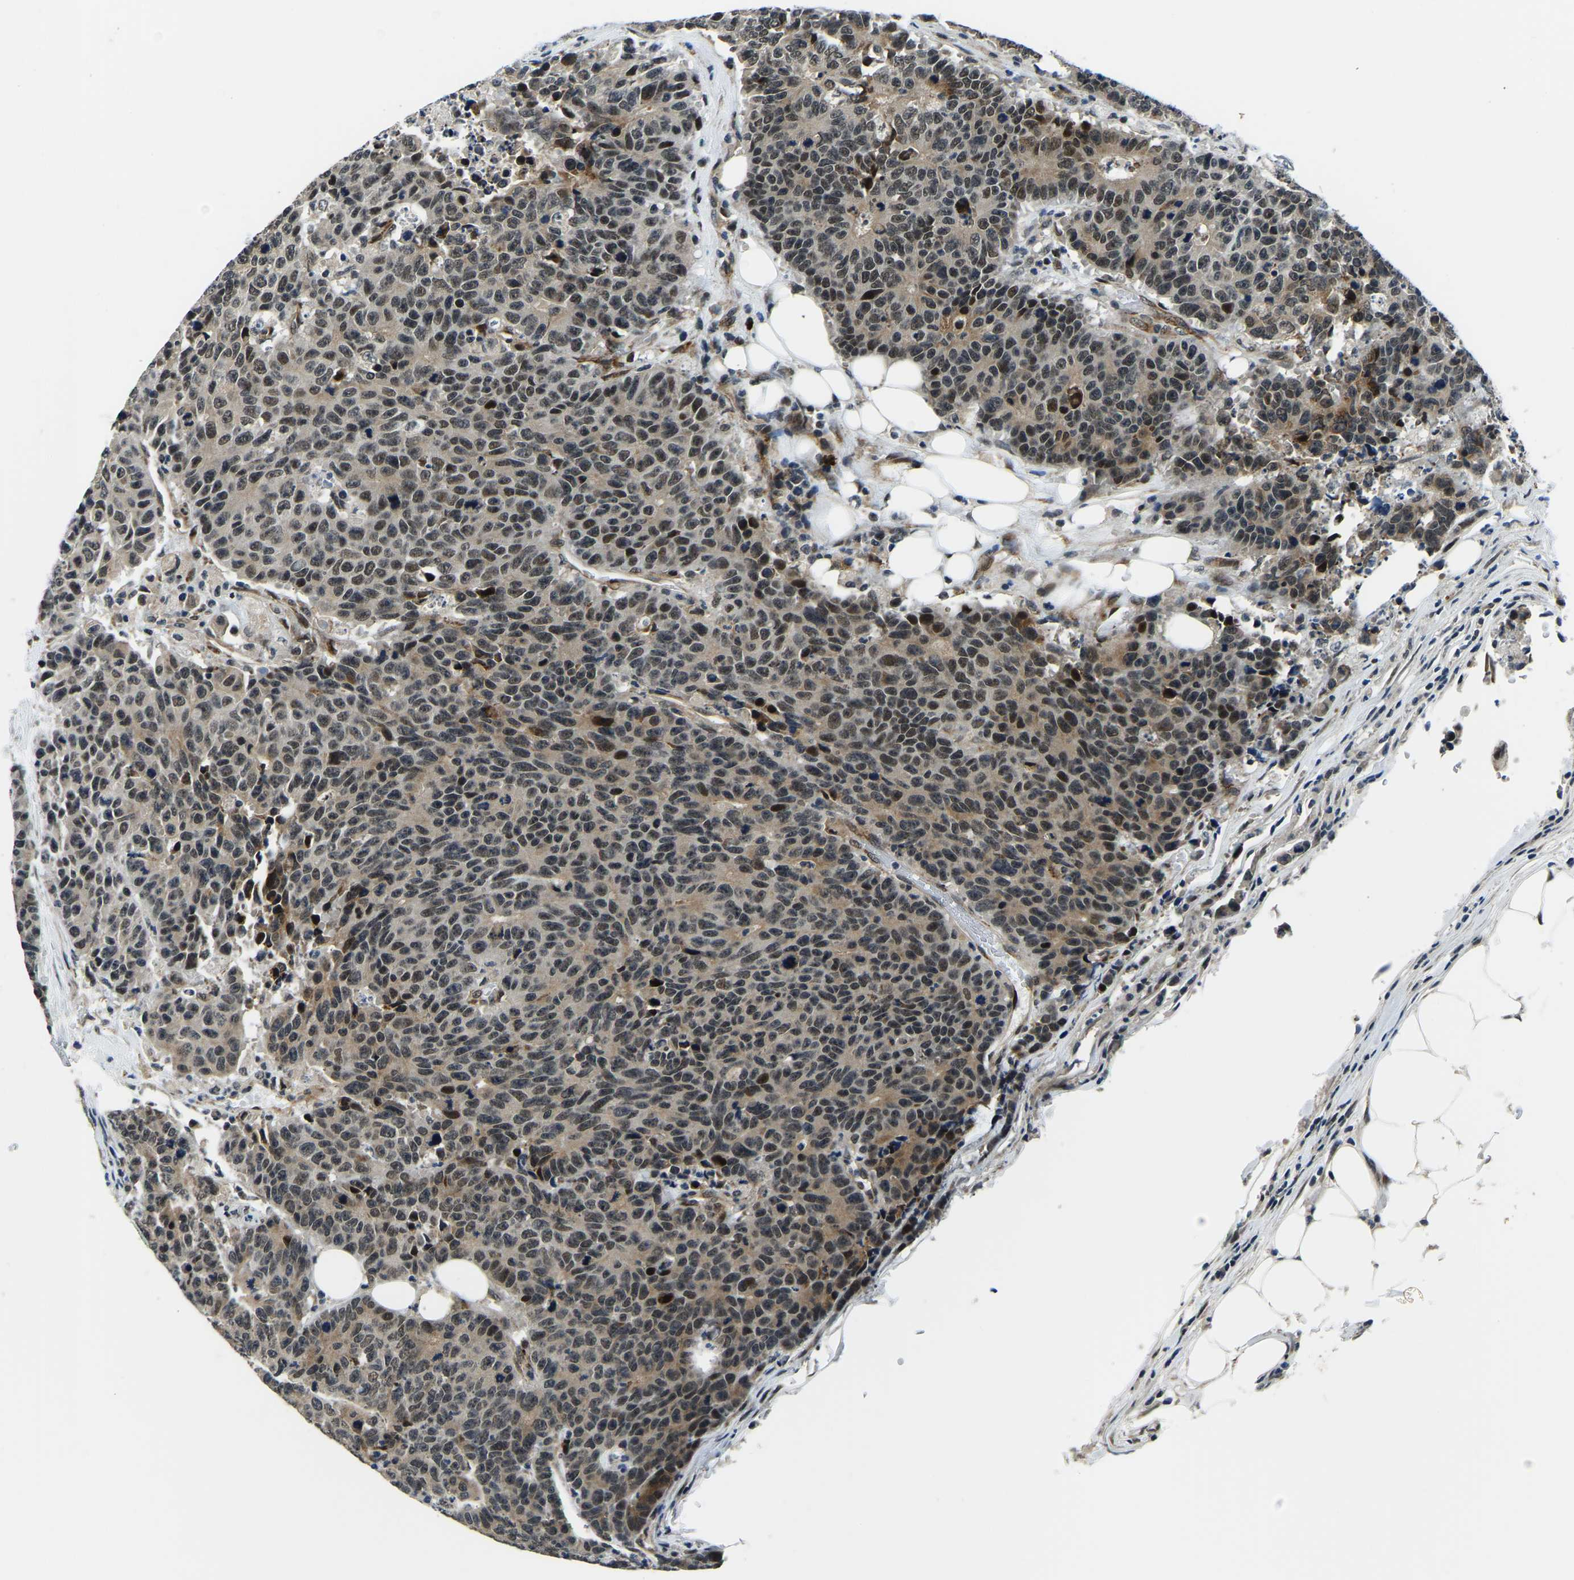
{"staining": {"intensity": "moderate", "quantity": ">75%", "location": "nuclear"}, "tissue": "colorectal cancer", "cell_type": "Tumor cells", "image_type": "cancer", "snomed": [{"axis": "morphology", "description": "Adenocarcinoma, NOS"}, {"axis": "topography", "description": "Colon"}], "caption": "Brown immunohistochemical staining in human adenocarcinoma (colorectal) shows moderate nuclear positivity in about >75% of tumor cells.", "gene": "ING2", "patient": {"sex": "female", "age": 86}}